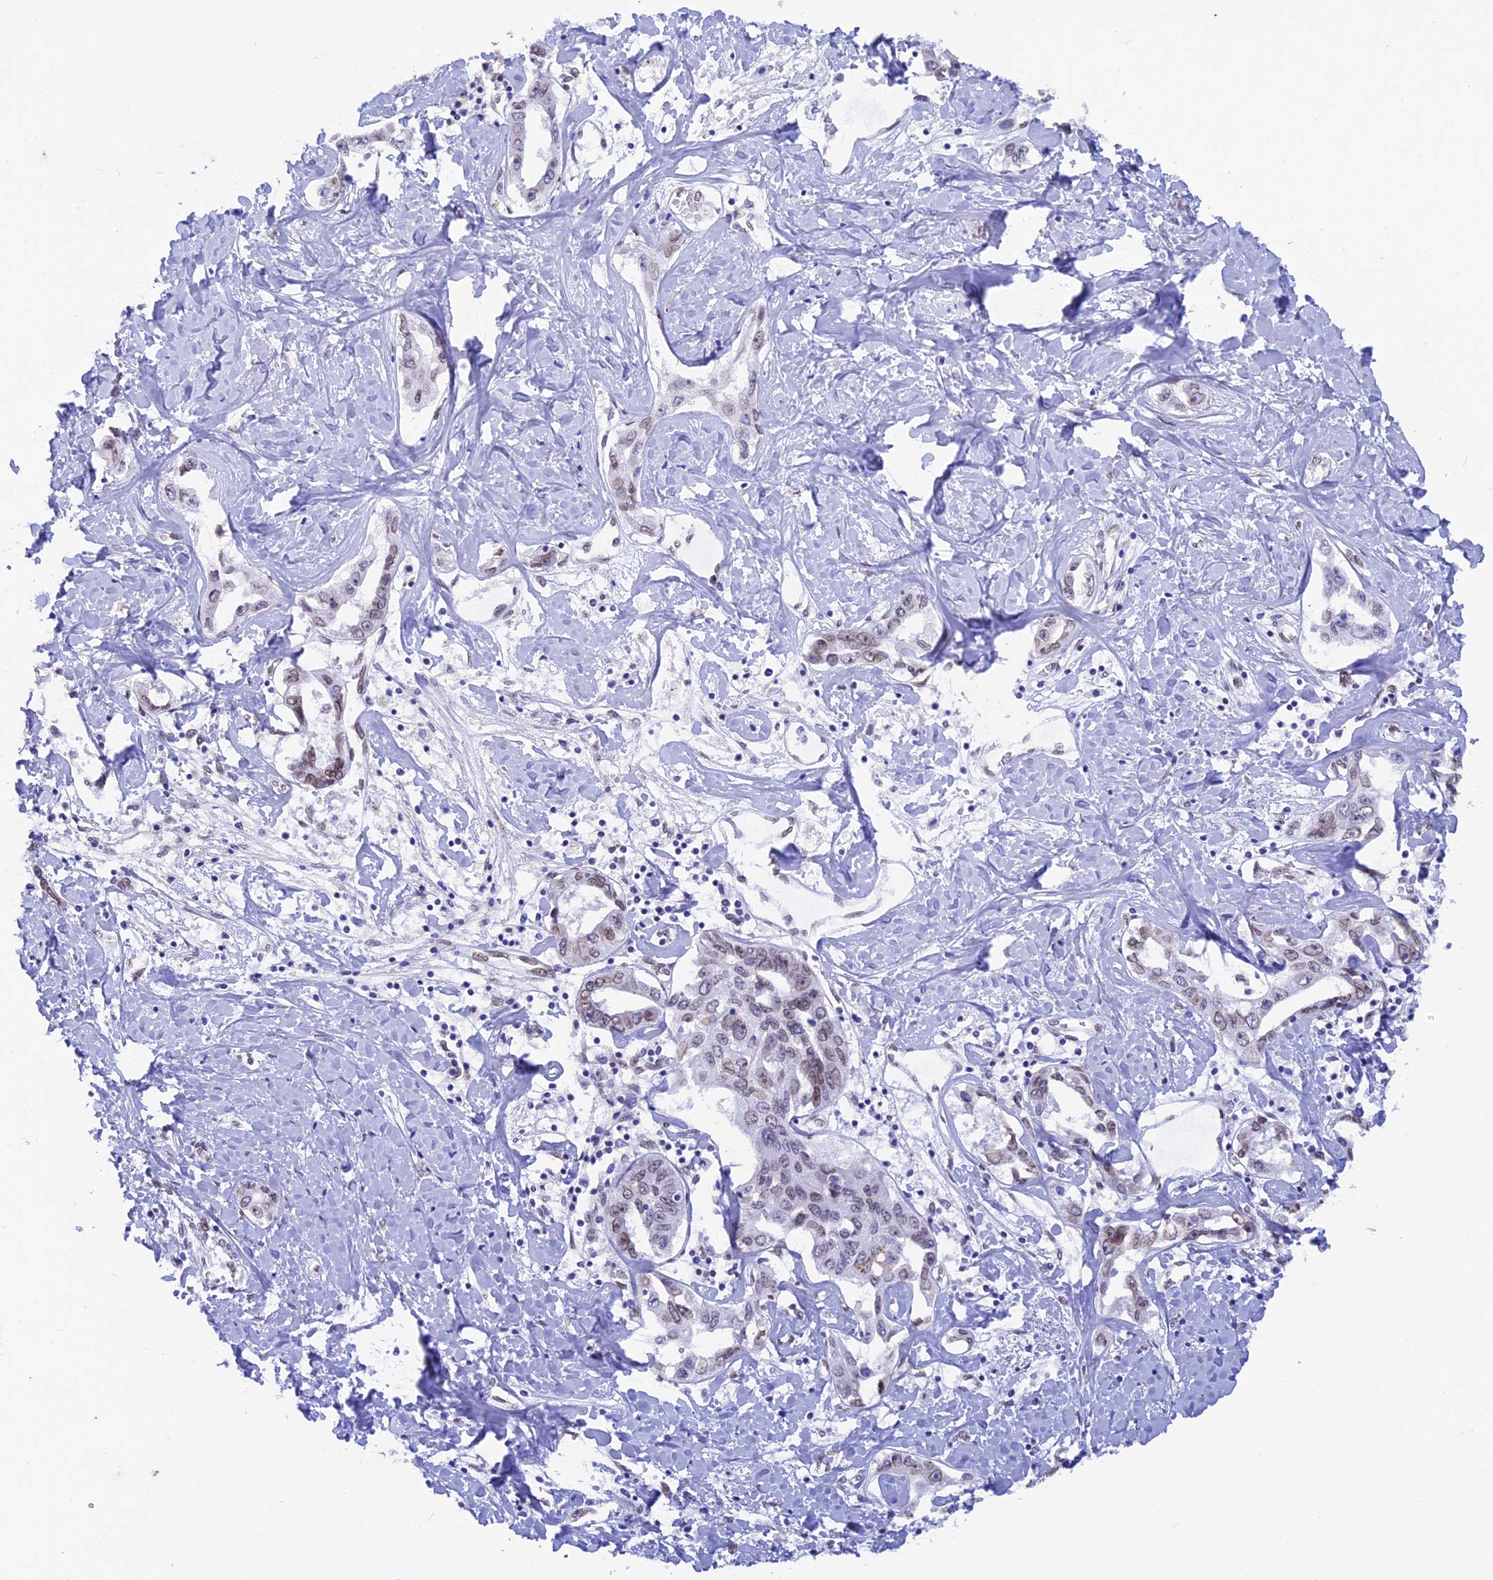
{"staining": {"intensity": "weak", "quantity": "<25%", "location": "nuclear"}, "tissue": "liver cancer", "cell_type": "Tumor cells", "image_type": "cancer", "snomed": [{"axis": "morphology", "description": "Cholangiocarcinoma"}, {"axis": "topography", "description": "Liver"}], "caption": "A micrograph of liver cholangiocarcinoma stained for a protein displays no brown staining in tumor cells.", "gene": "TMPRSS7", "patient": {"sex": "male", "age": 59}}